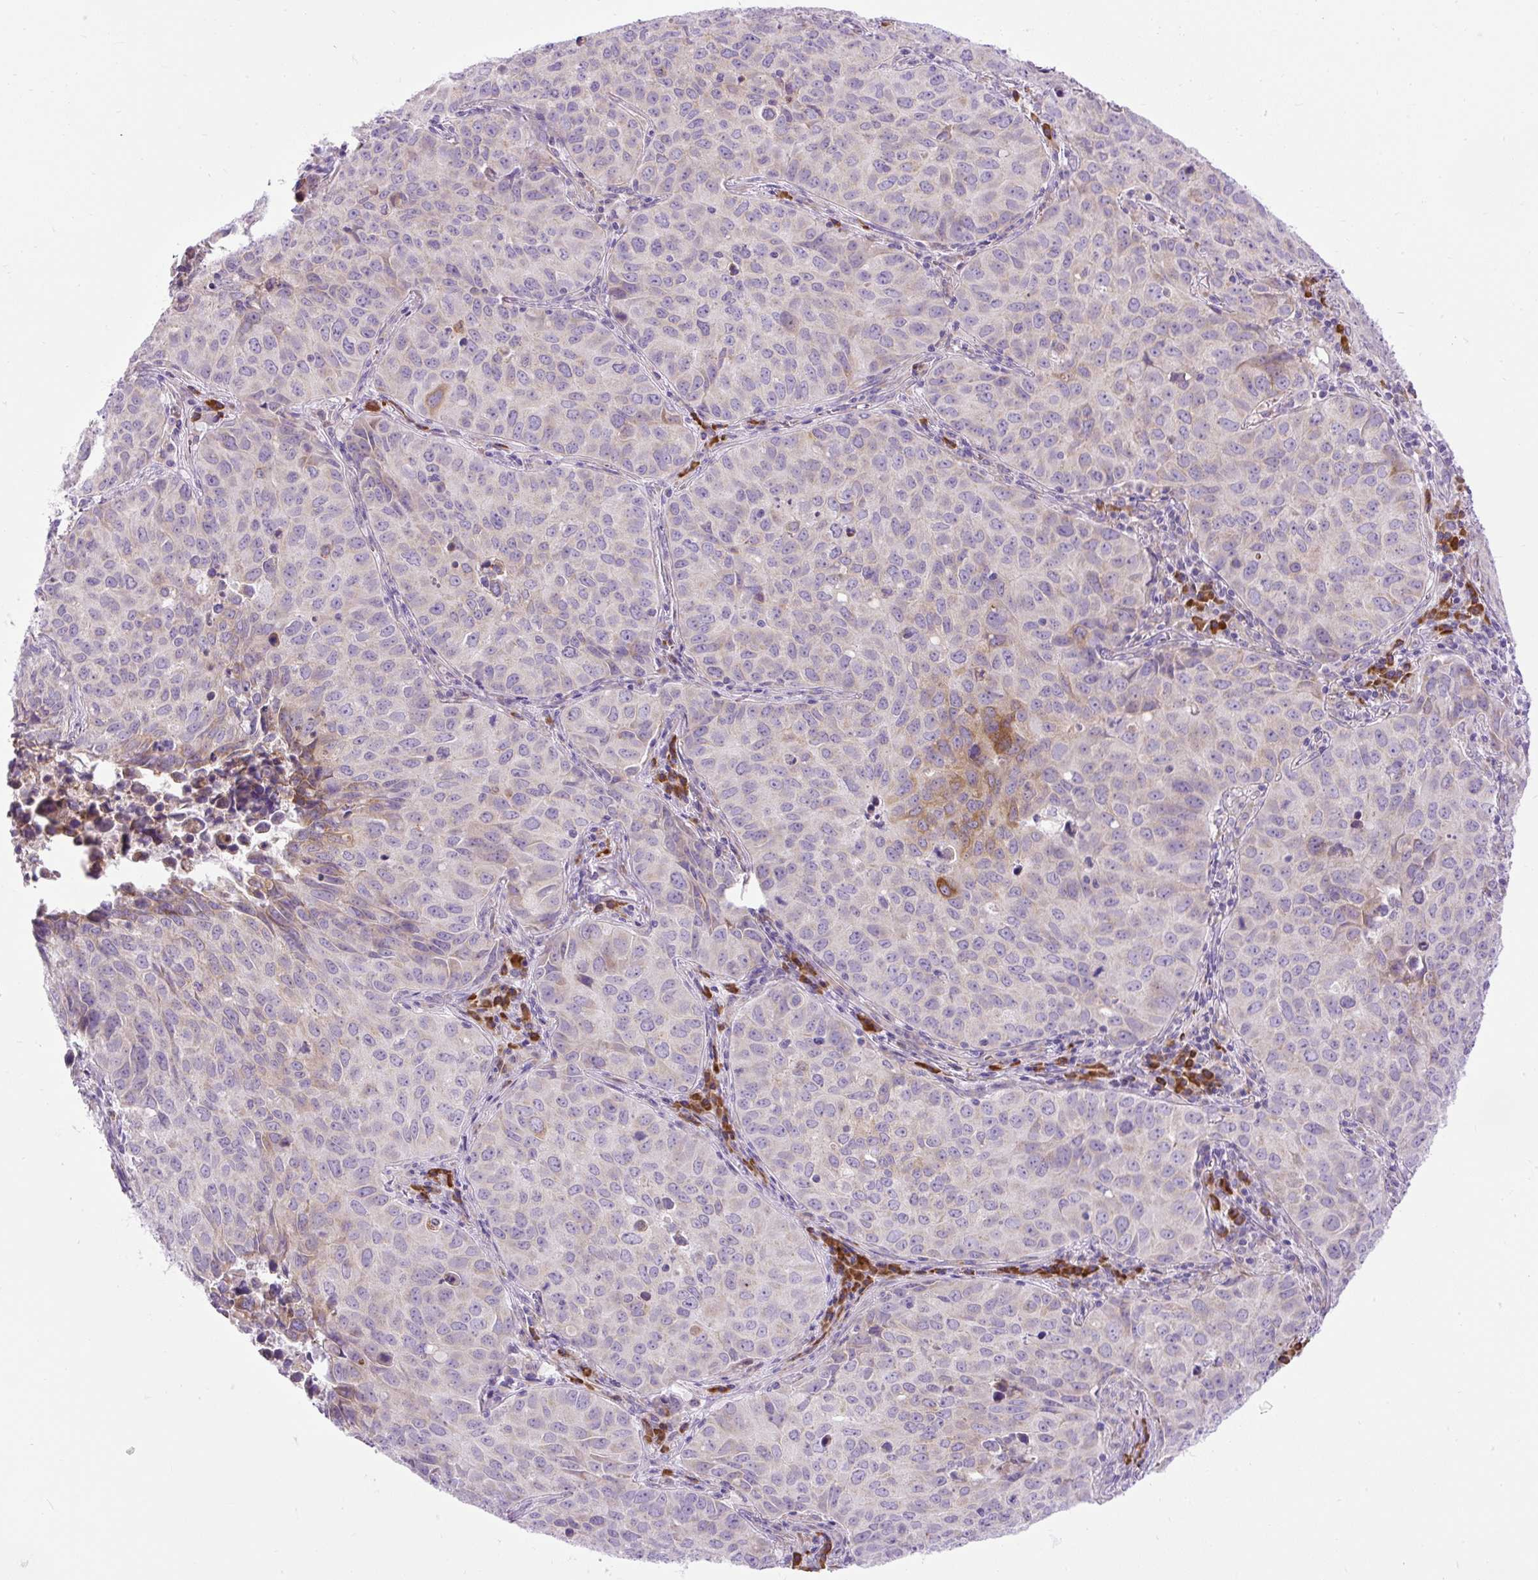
{"staining": {"intensity": "moderate", "quantity": "<25%", "location": "cytoplasmic/membranous"}, "tissue": "lung cancer", "cell_type": "Tumor cells", "image_type": "cancer", "snomed": [{"axis": "morphology", "description": "Adenocarcinoma, NOS"}, {"axis": "topography", "description": "Lung"}], "caption": "An immunohistochemistry (IHC) micrograph of tumor tissue is shown. Protein staining in brown labels moderate cytoplasmic/membranous positivity in lung adenocarcinoma within tumor cells.", "gene": "SYBU", "patient": {"sex": "female", "age": 50}}